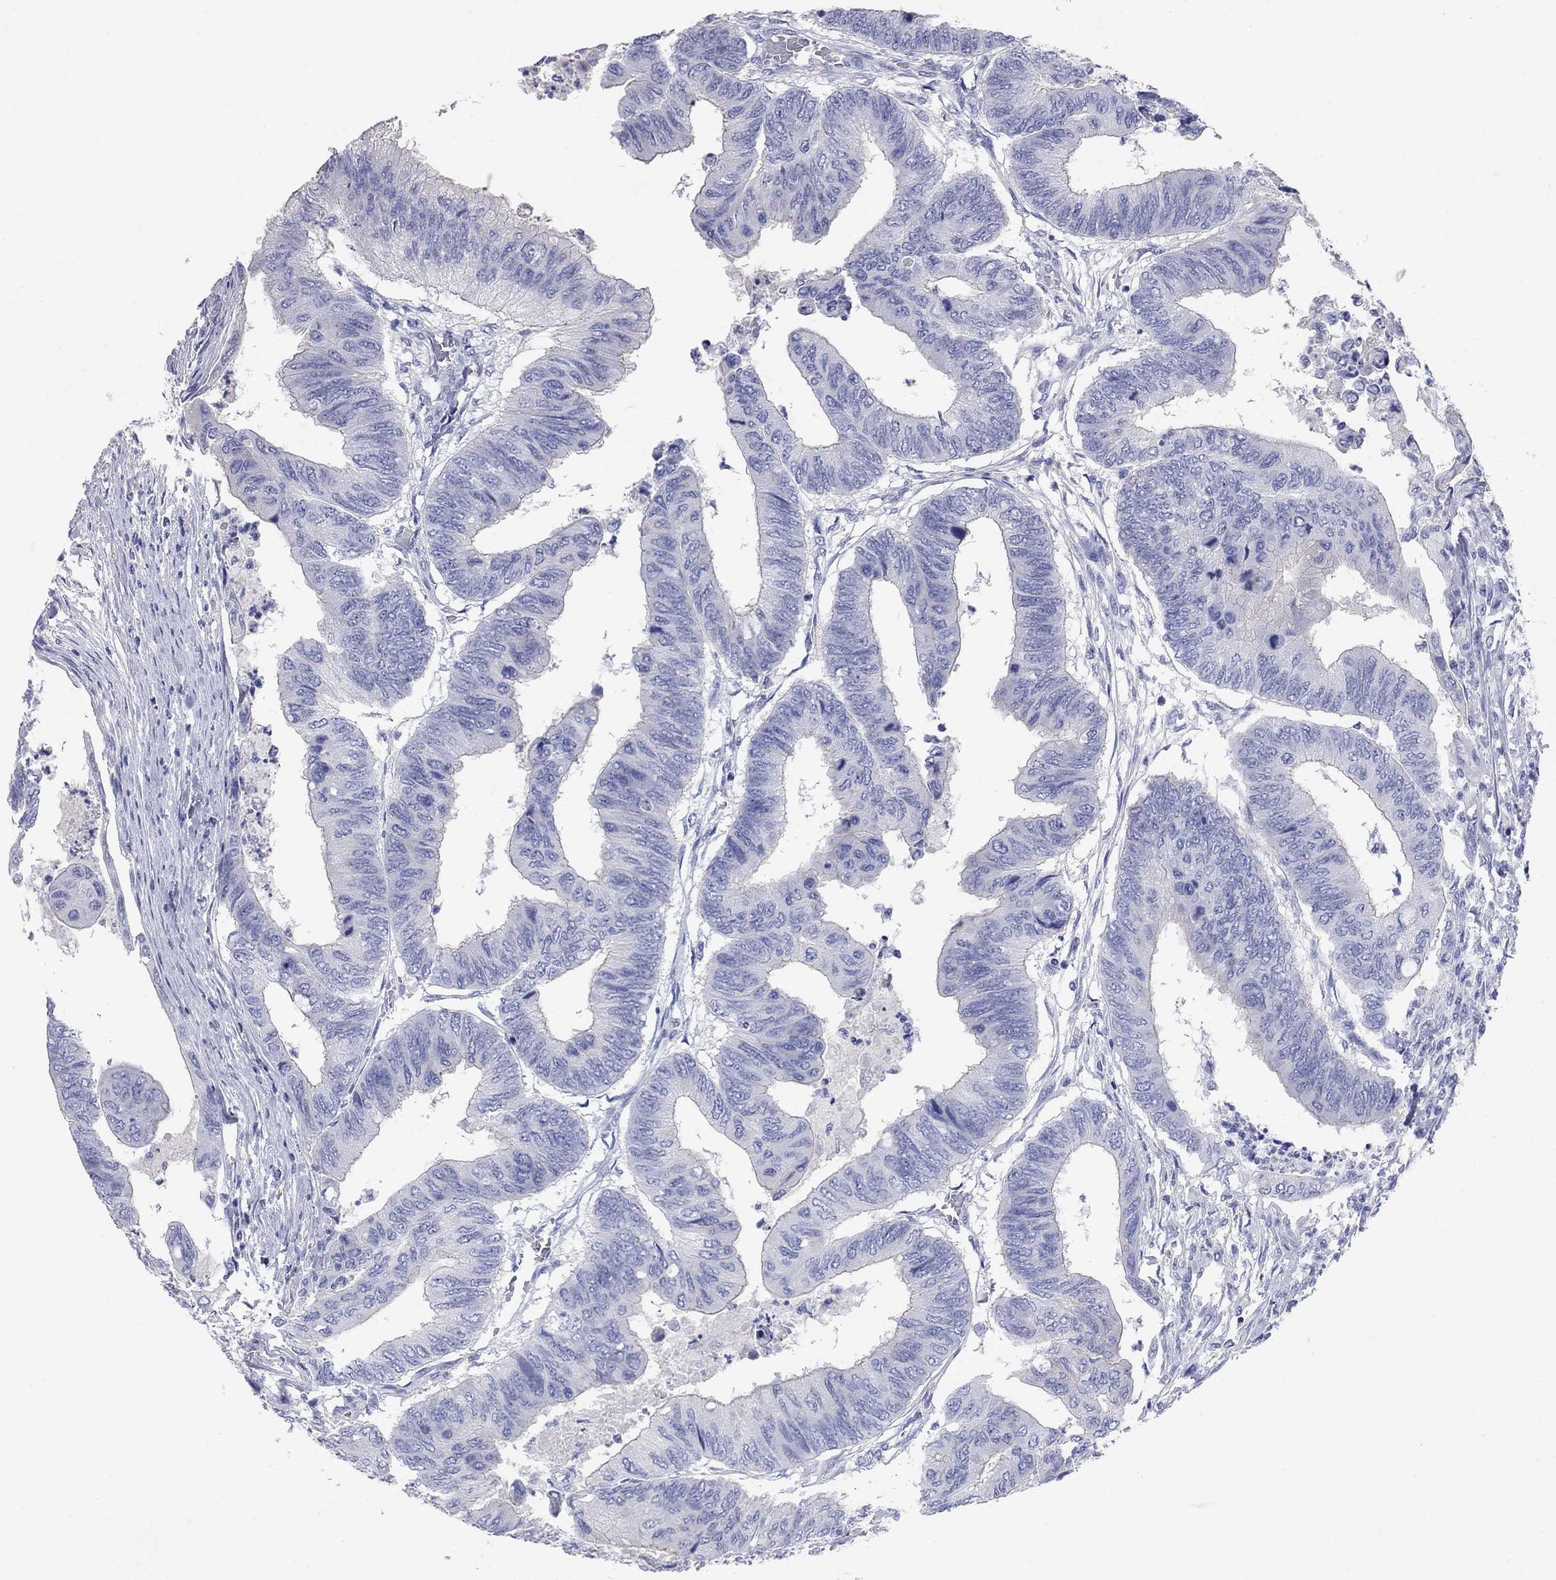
{"staining": {"intensity": "negative", "quantity": "none", "location": "none"}, "tissue": "colorectal cancer", "cell_type": "Tumor cells", "image_type": "cancer", "snomed": [{"axis": "morphology", "description": "Normal tissue, NOS"}, {"axis": "morphology", "description": "Adenocarcinoma, NOS"}, {"axis": "topography", "description": "Rectum"}, {"axis": "topography", "description": "Peripheral nerve tissue"}], "caption": "Immunohistochemical staining of human colorectal cancer (adenocarcinoma) displays no significant staining in tumor cells.", "gene": "AOX1", "patient": {"sex": "male", "age": 92}}